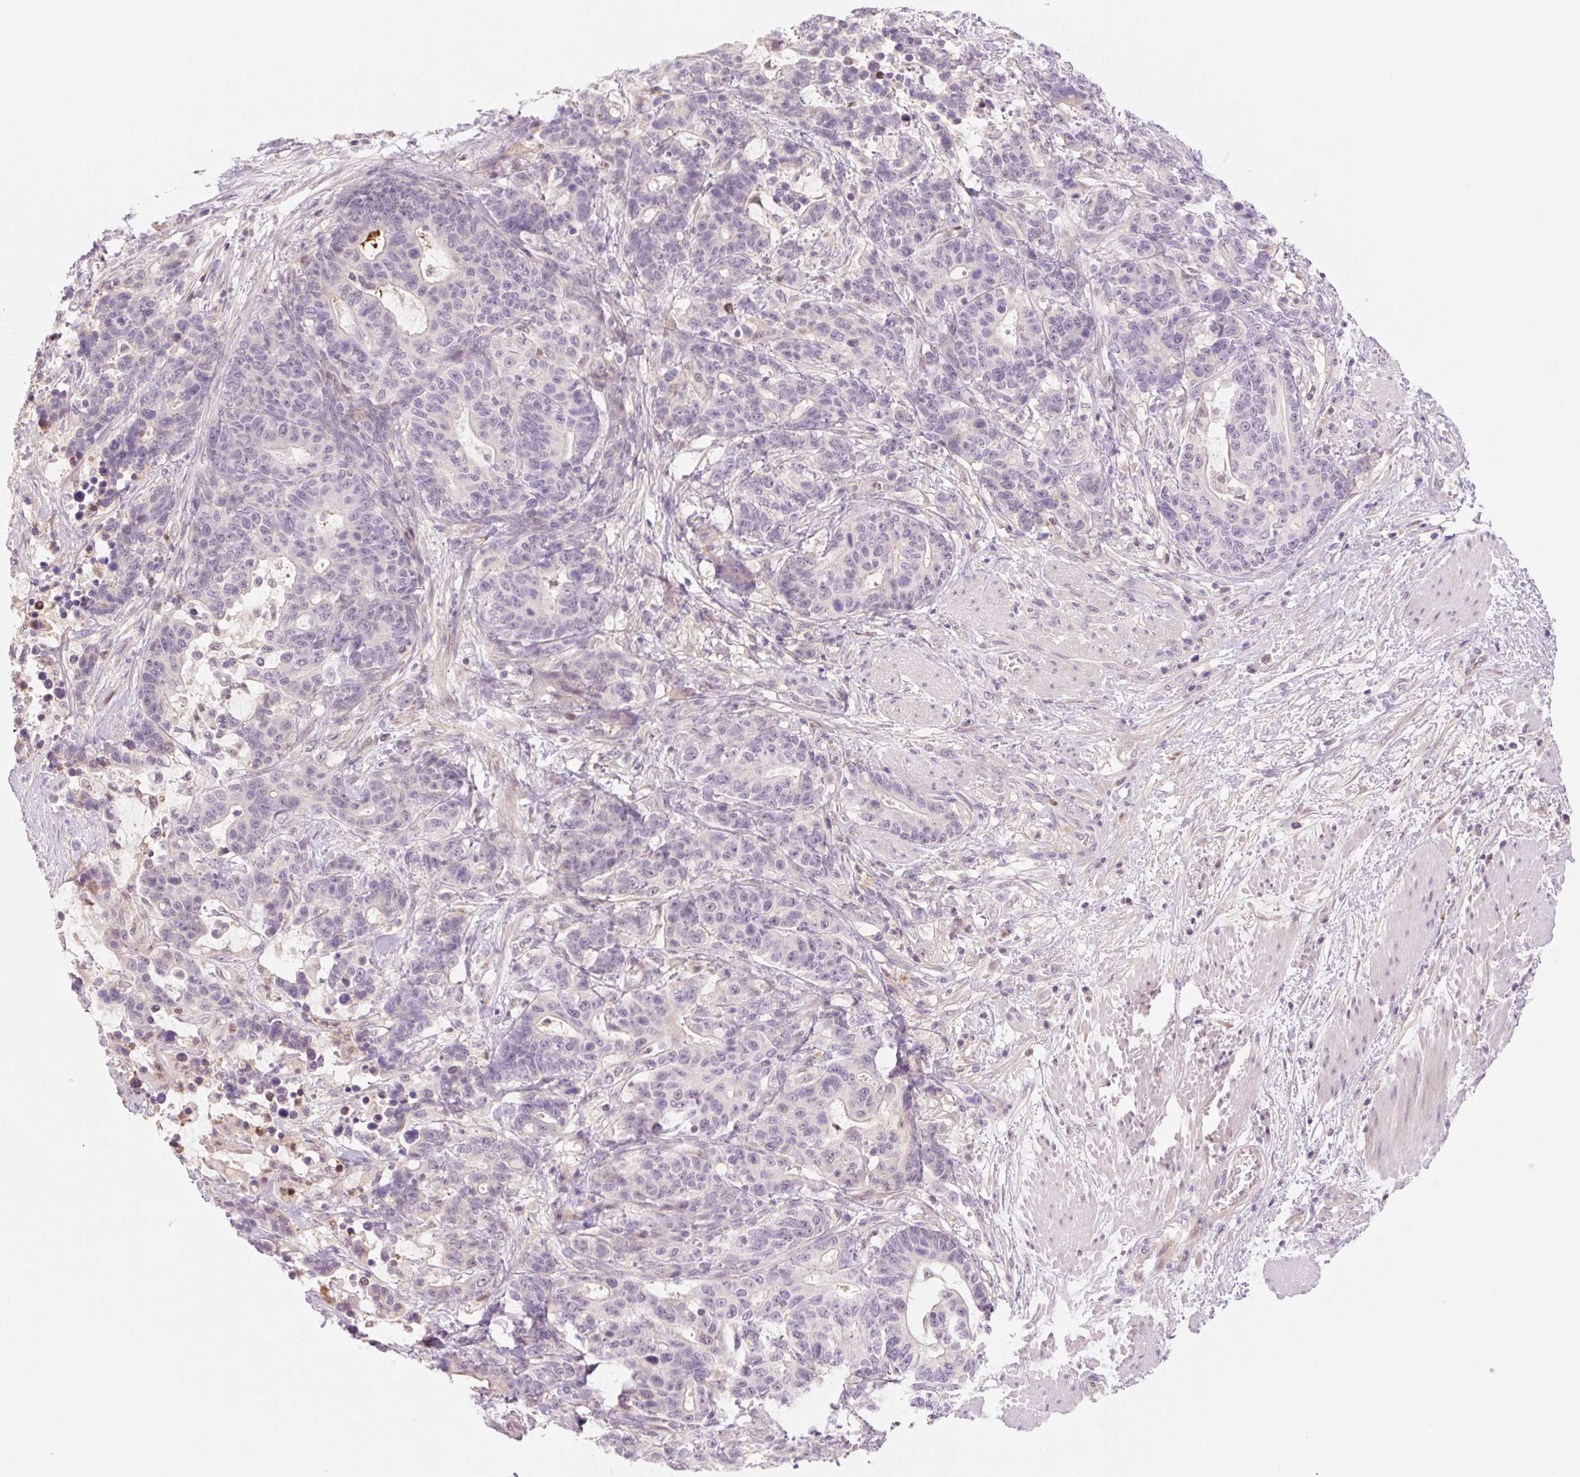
{"staining": {"intensity": "negative", "quantity": "none", "location": "none"}, "tissue": "stomach cancer", "cell_type": "Tumor cells", "image_type": "cancer", "snomed": [{"axis": "morphology", "description": "Normal tissue, NOS"}, {"axis": "morphology", "description": "Adenocarcinoma, NOS"}, {"axis": "topography", "description": "Stomach"}], "caption": "This is an immunohistochemistry (IHC) photomicrograph of stomach cancer. There is no staining in tumor cells.", "gene": "HEBP1", "patient": {"sex": "female", "age": 64}}